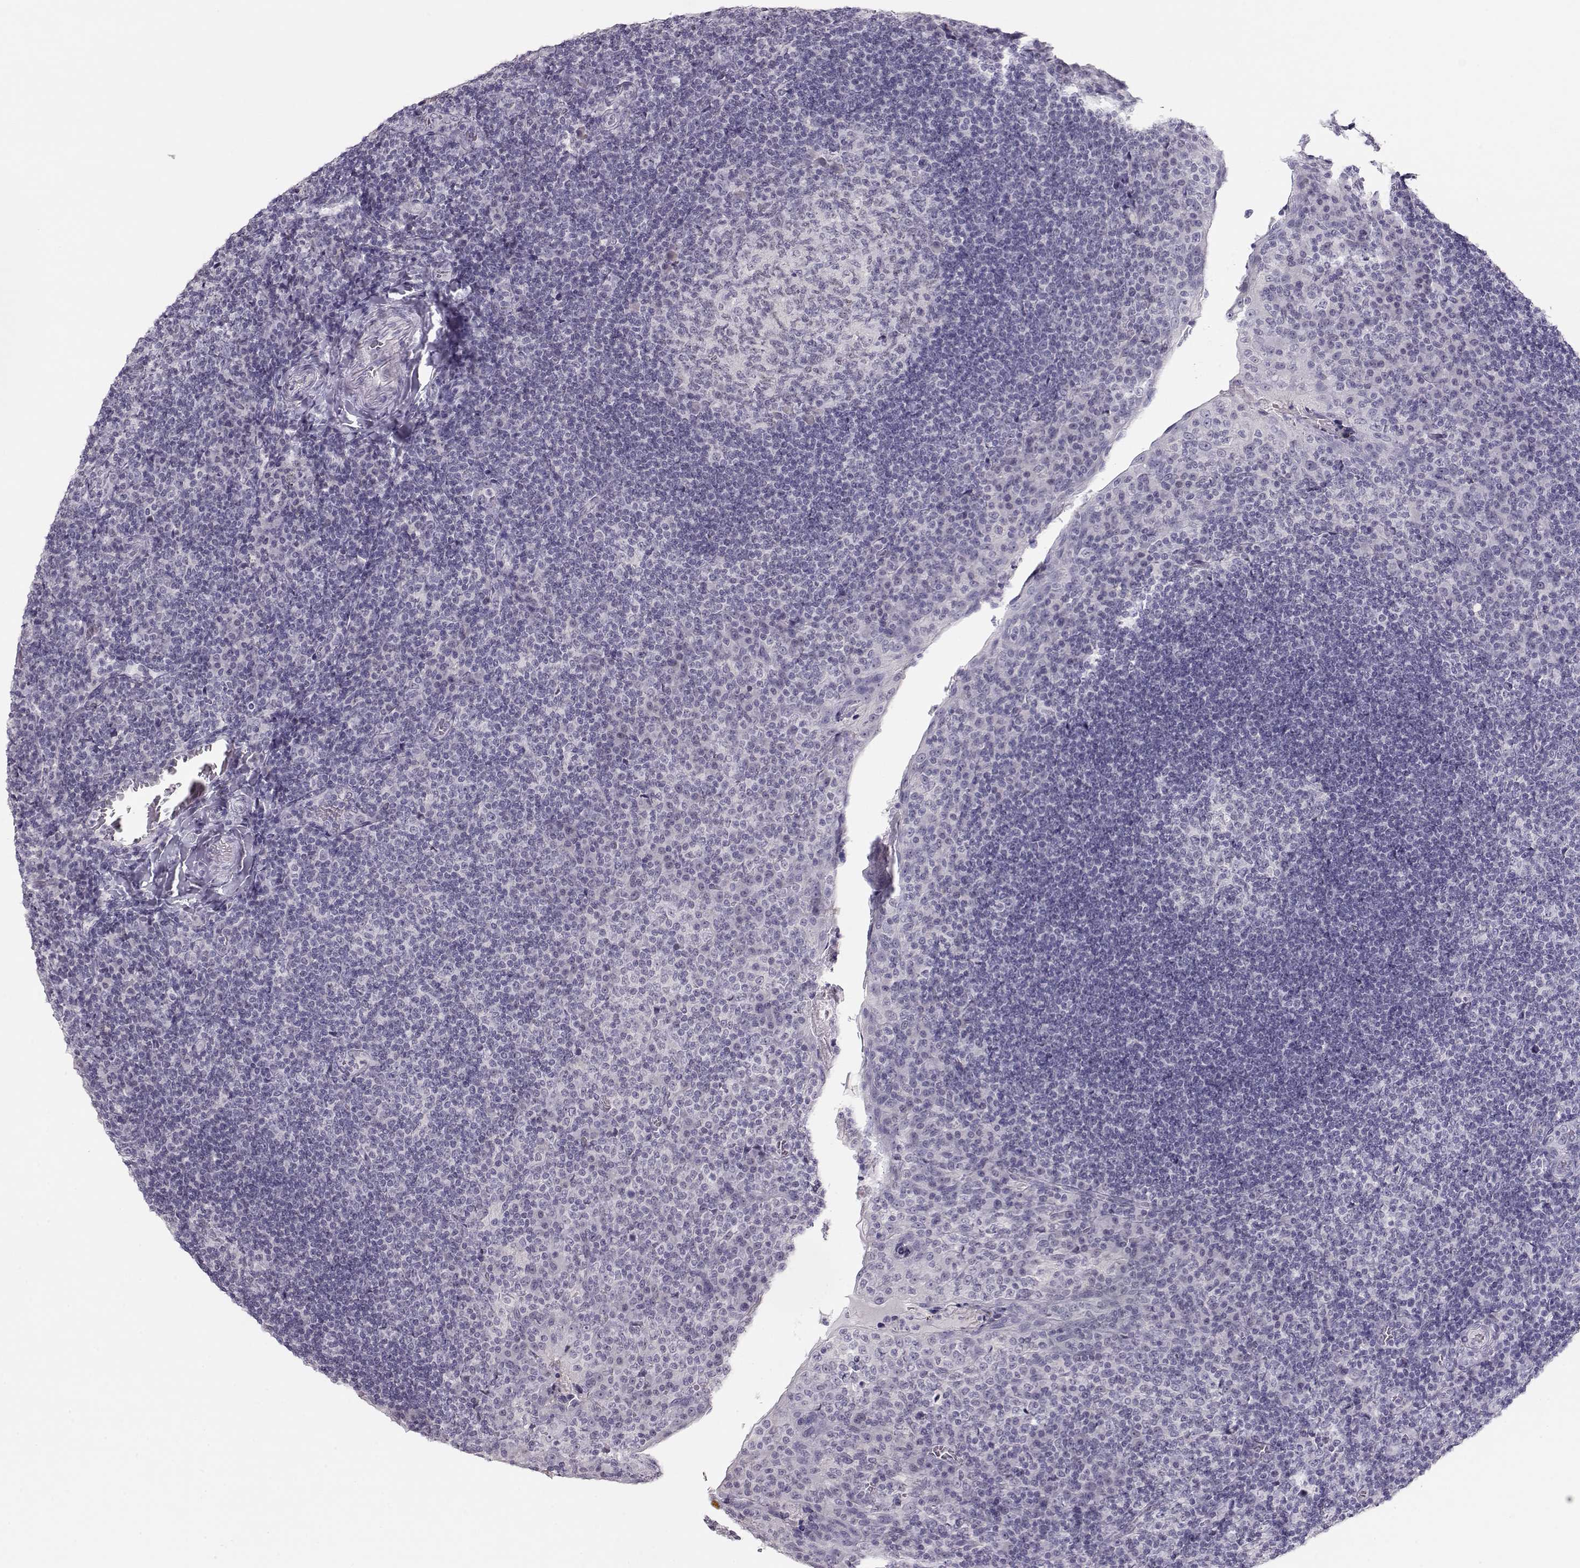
{"staining": {"intensity": "negative", "quantity": "none", "location": "none"}, "tissue": "tonsil", "cell_type": "Germinal center cells", "image_type": "normal", "snomed": [{"axis": "morphology", "description": "Normal tissue, NOS"}, {"axis": "topography", "description": "Tonsil"}], "caption": "The image exhibits no significant positivity in germinal center cells of tonsil.", "gene": "IMPG1", "patient": {"sex": "male", "age": 17}}